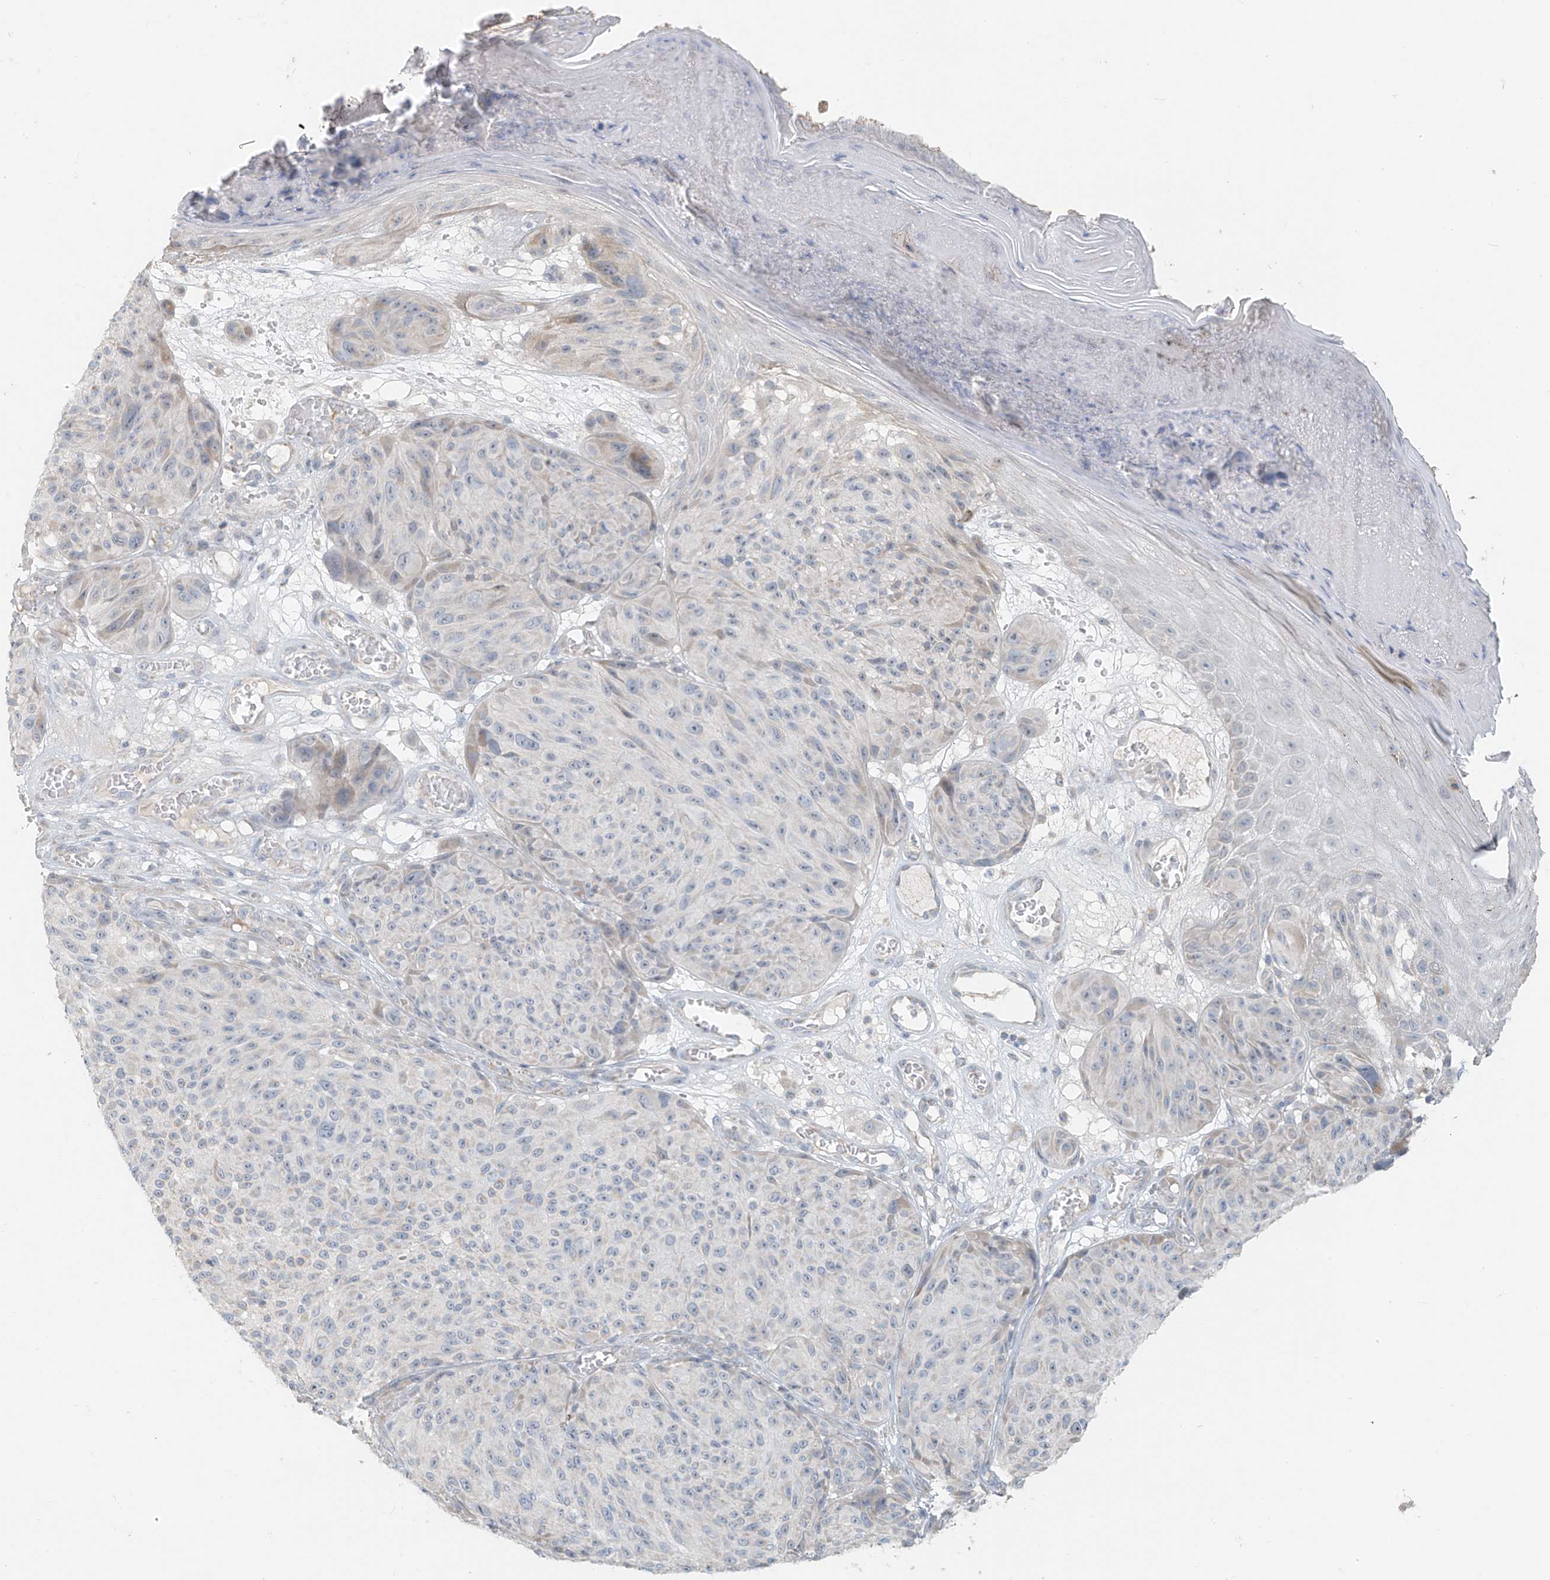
{"staining": {"intensity": "negative", "quantity": "none", "location": "none"}, "tissue": "melanoma", "cell_type": "Tumor cells", "image_type": "cancer", "snomed": [{"axis": "morphology", "description": "Malignant melanoma, NOS"}, {"axis": "topography", "description": "Skin"}], "caption": "Tumor cells are negative for protein expression in human malignant melanoma. Nuclei are stained in blue.", "gene": "UST", "patient": {"sex": "male", "age": 83}}